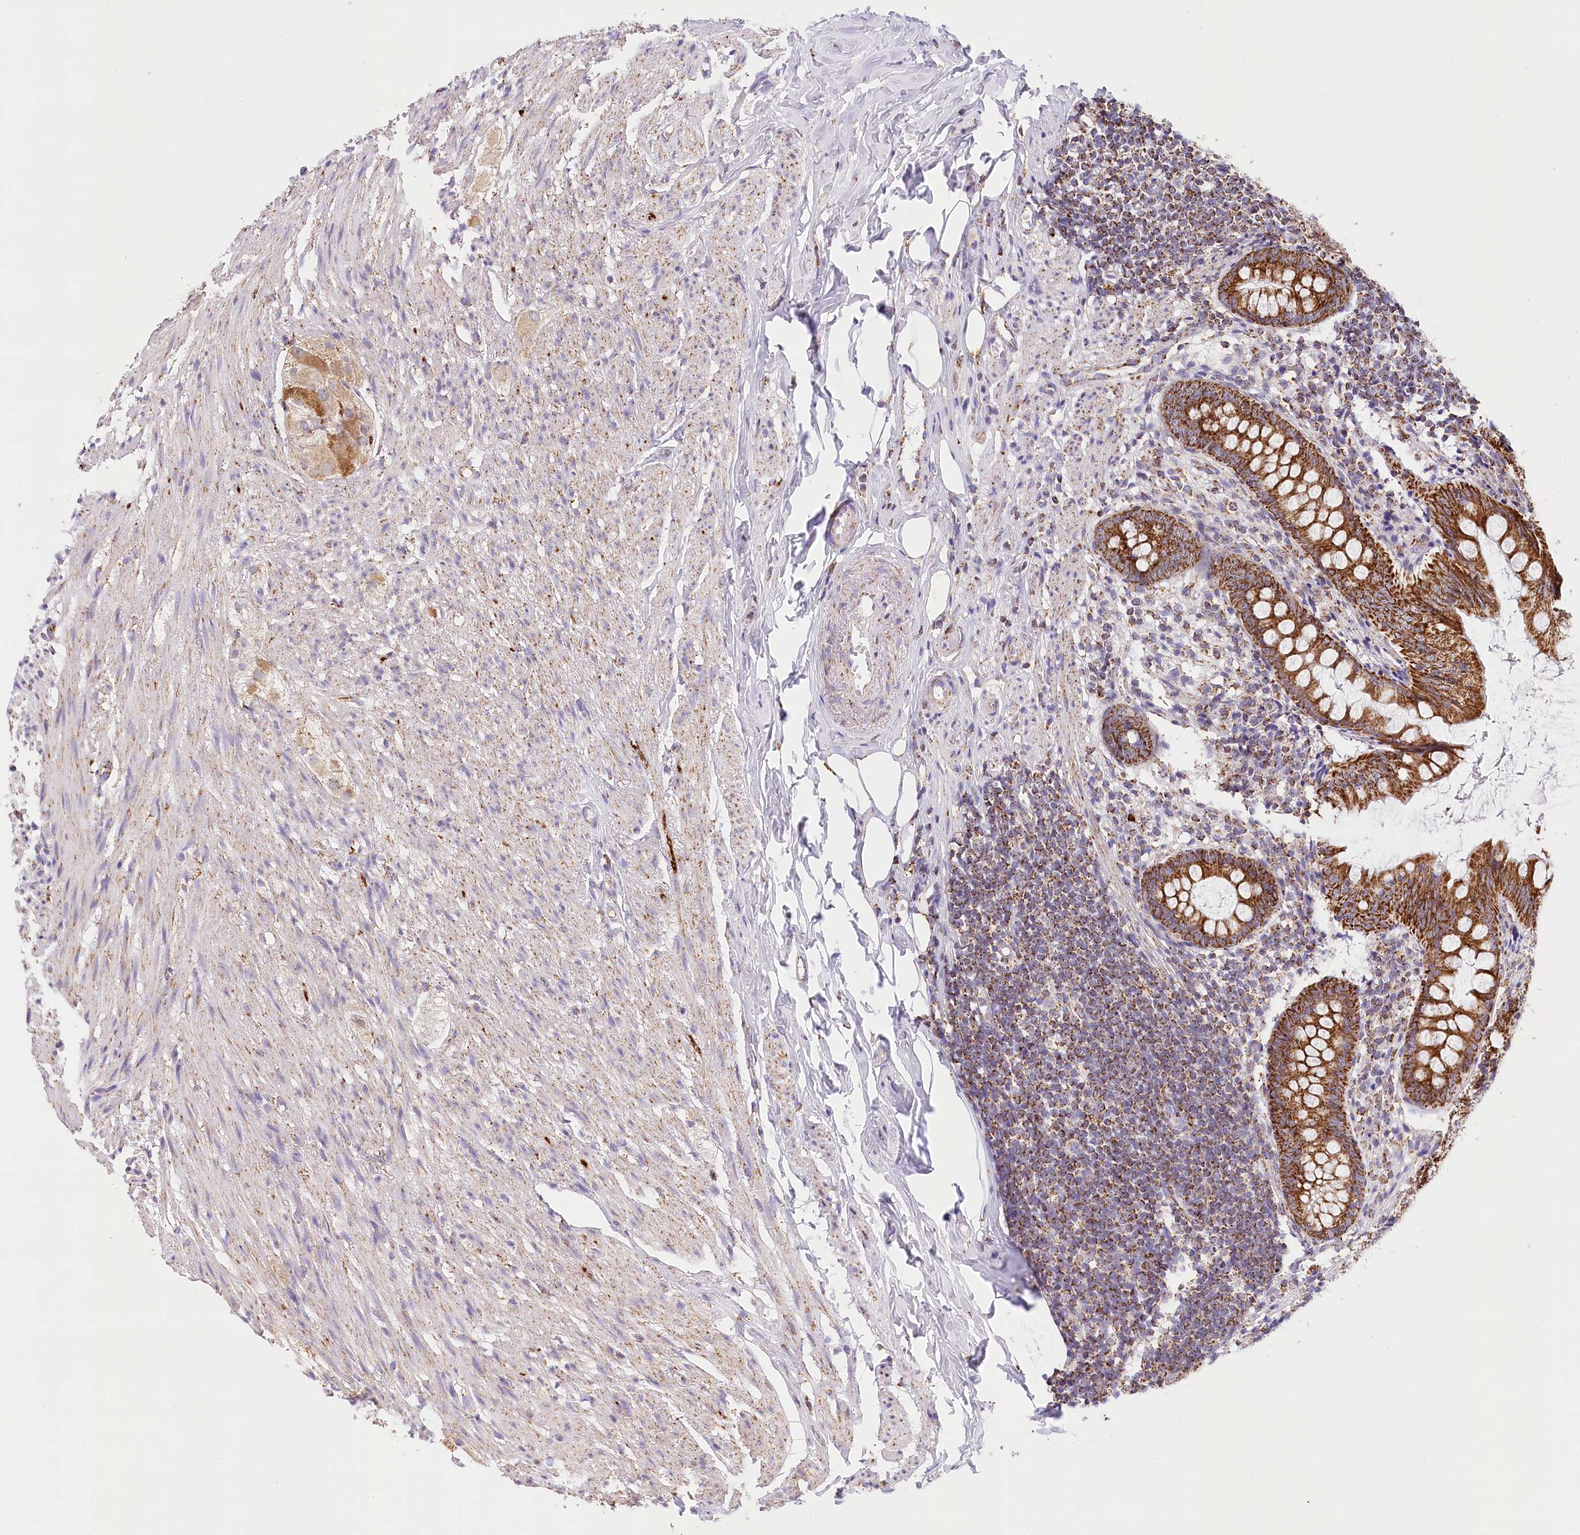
{"staining": {"intensity": "strong", "quantity": ">75%", "location": "cytoplasmic/membranous"}, "tissue": "appendix", "cell_type": "Glandular cells", "image_type": "normal", "snomed": [{"axis": "morphology", "description": "Normal tissue, NOS"}, {"axis": "topography", "description": "Appendix"}], "caption": "Strong cytoplasmic/membranous positivity is present in approximately >75% of glandular cells in normal appendix.", "gene": "LSS", "patient": {"sex": "female", "age": 77}}